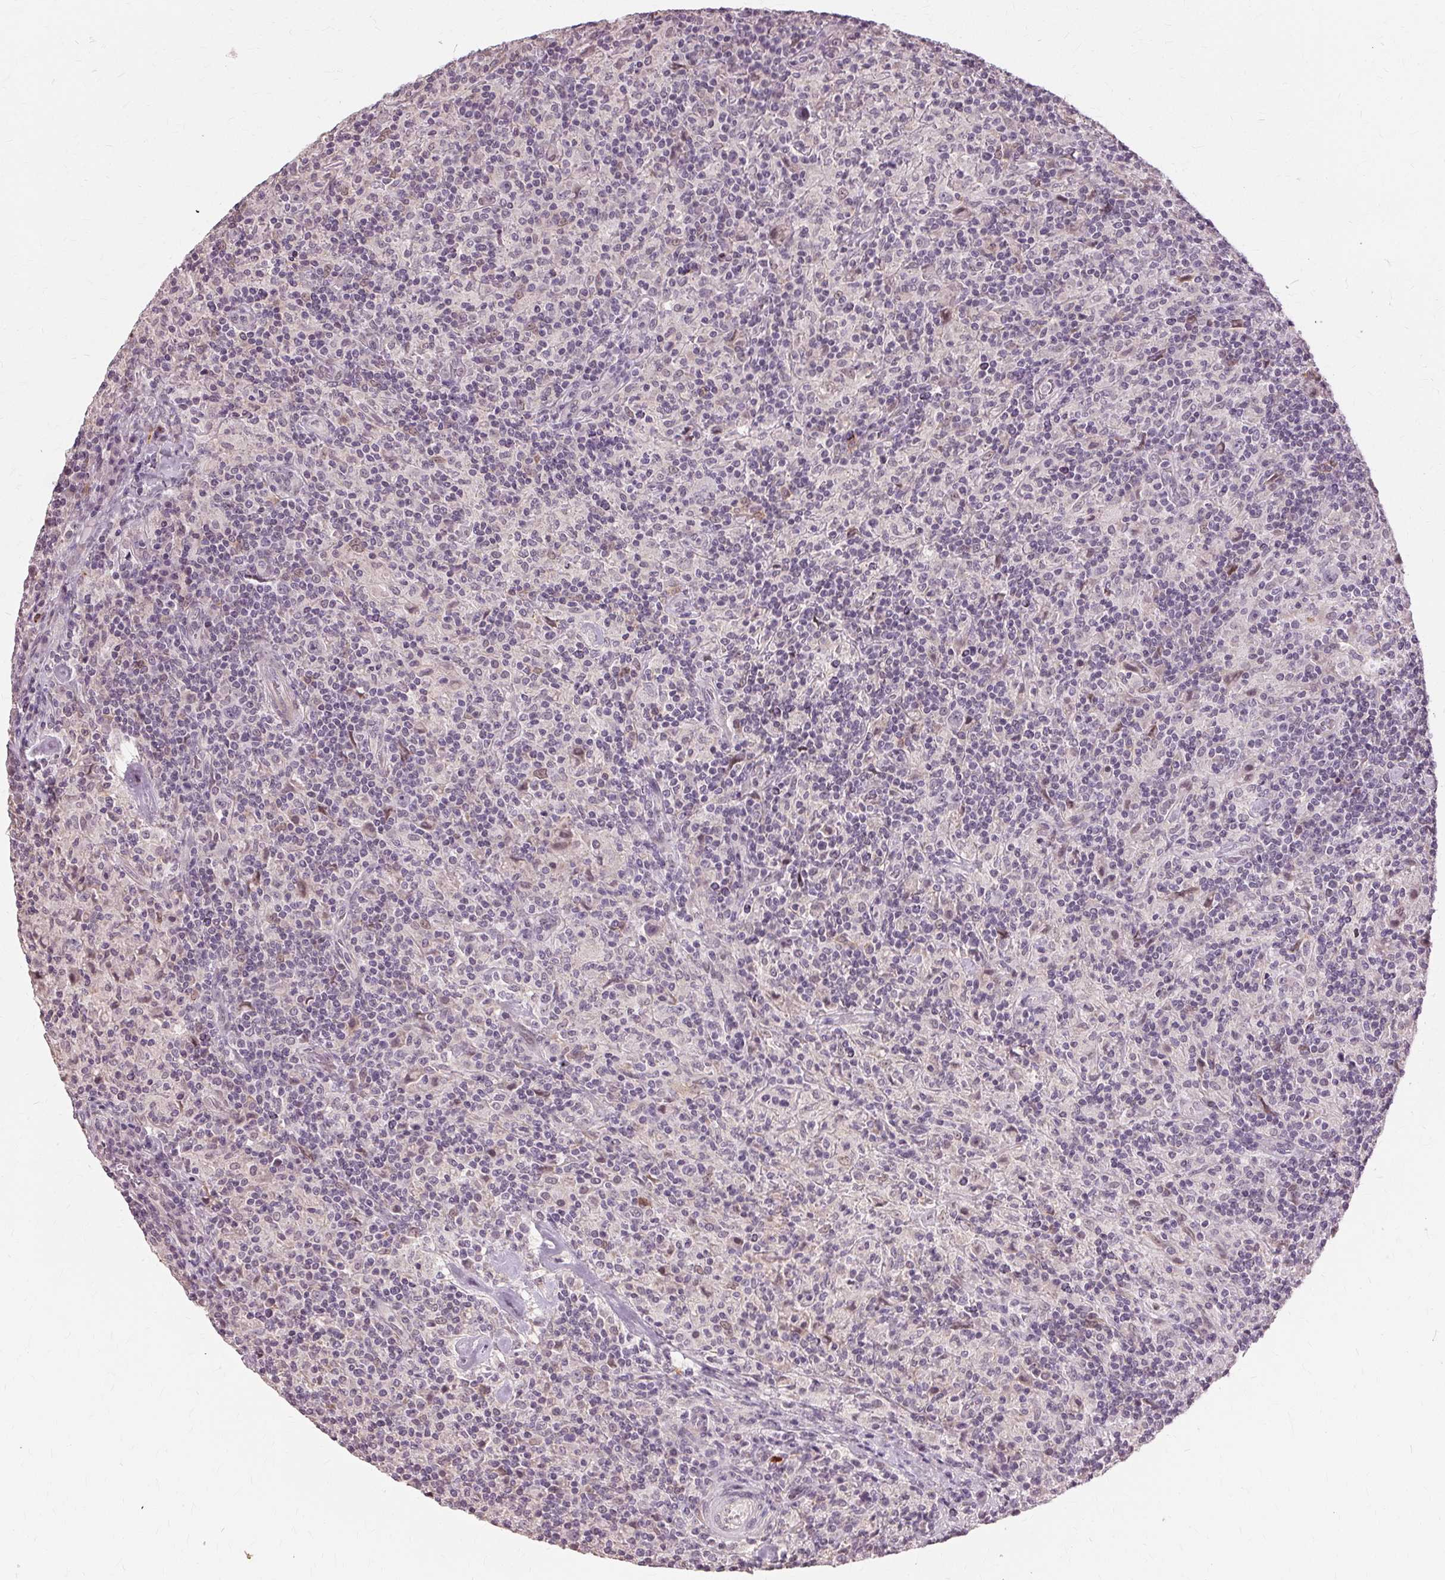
{"staining": {"intensity": "negative", "quantity": "none", "location": "none"}, "tissue": "lymphoma", "cell_type": "Tumor cells", "image_type": "cancer", "snomed": [{"axis": "morphology", "description": "Hodgkin's disease, NOS"}, {"axis": "topography", "description": "Lymph node"}], "caption": "This is an immunohistochemistry (IHC) image of lymphoma. There is no positivity in tumor cells.", "gene": "SIGLEC6", "patient": {"sex": "male", "age": 70}}